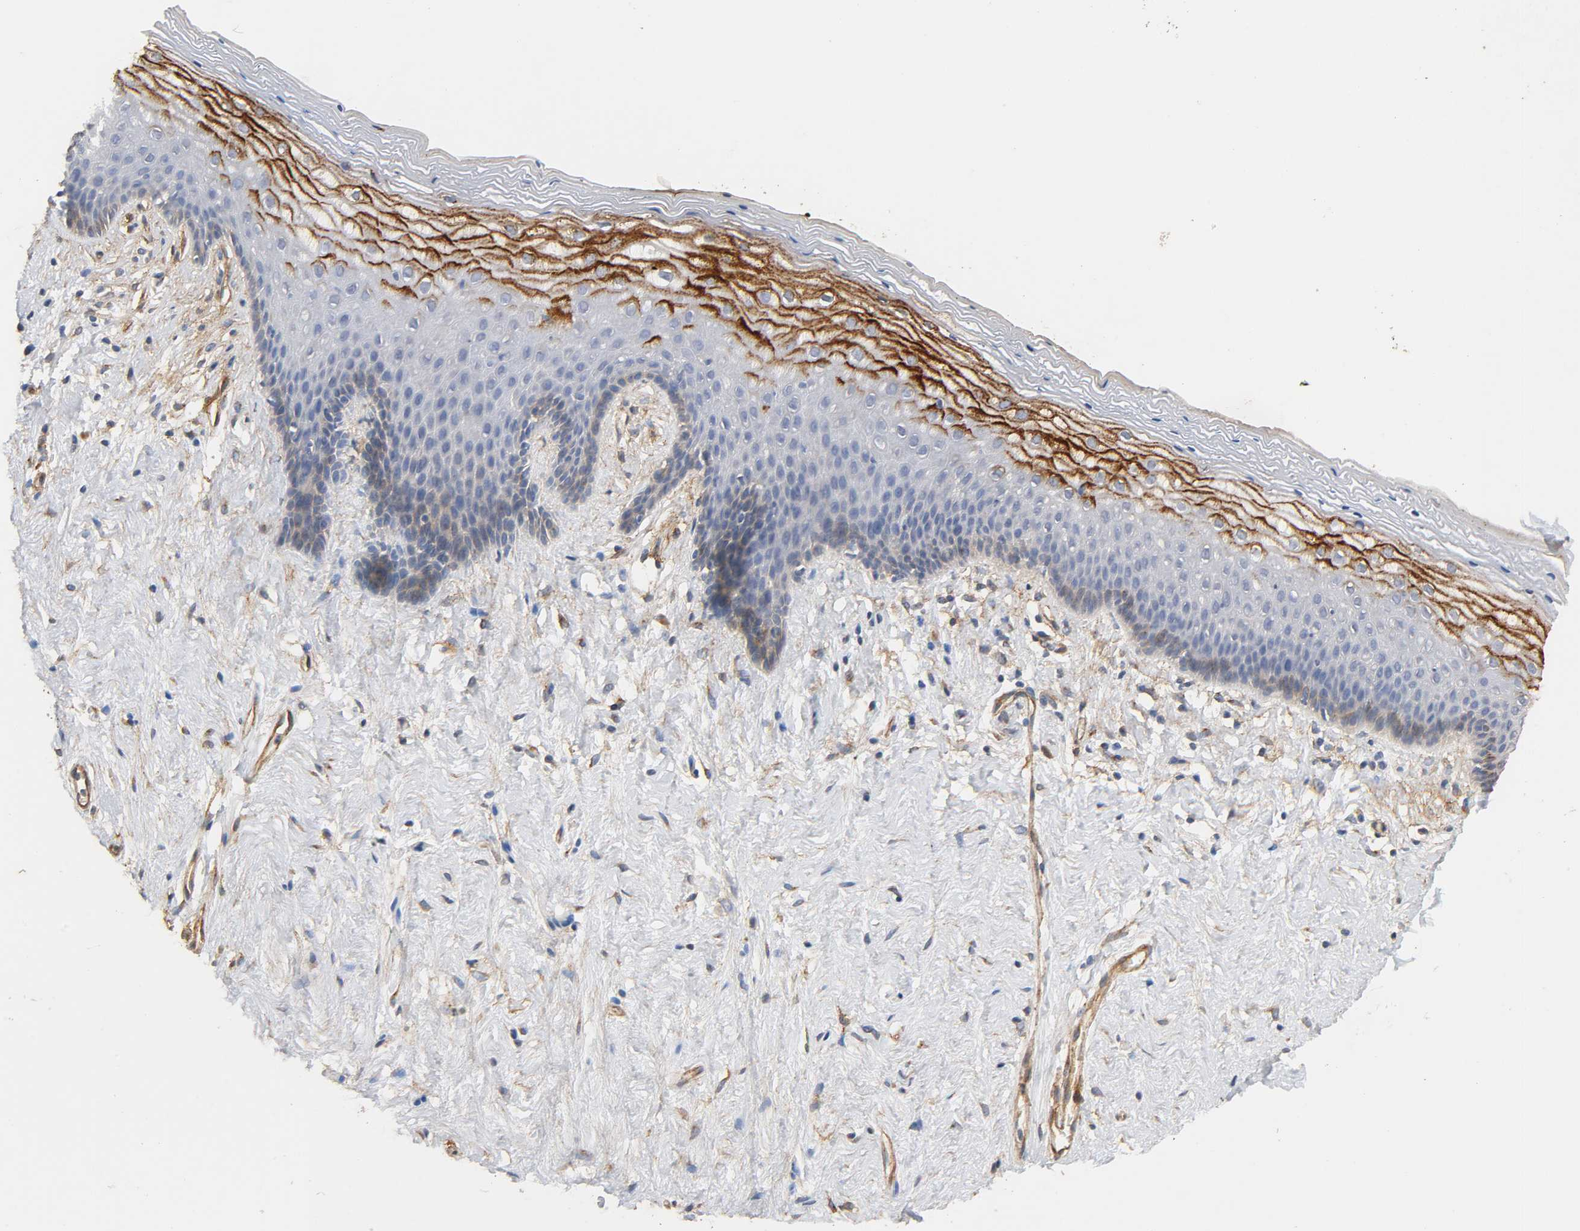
{"staining": {"intensity": "weak", "quantity": "<25%", "location": "cytoplasmic/membranous"}, "tissue": "vagina", "cell_type": "Squamous epithelial cells", "image_type": "normal", "snomed": [{"axis": "morphology", "description": "Normal tissue, NOS"}, {"axis": "topography", "description": "Vagina"}], "caption": "Immunohistochemical staining of normal human vagina exhibits no significant positivity in squamous epithelial cells.", "gene": "IFITM2", "patient": {"sex": "female", "age": 44}}